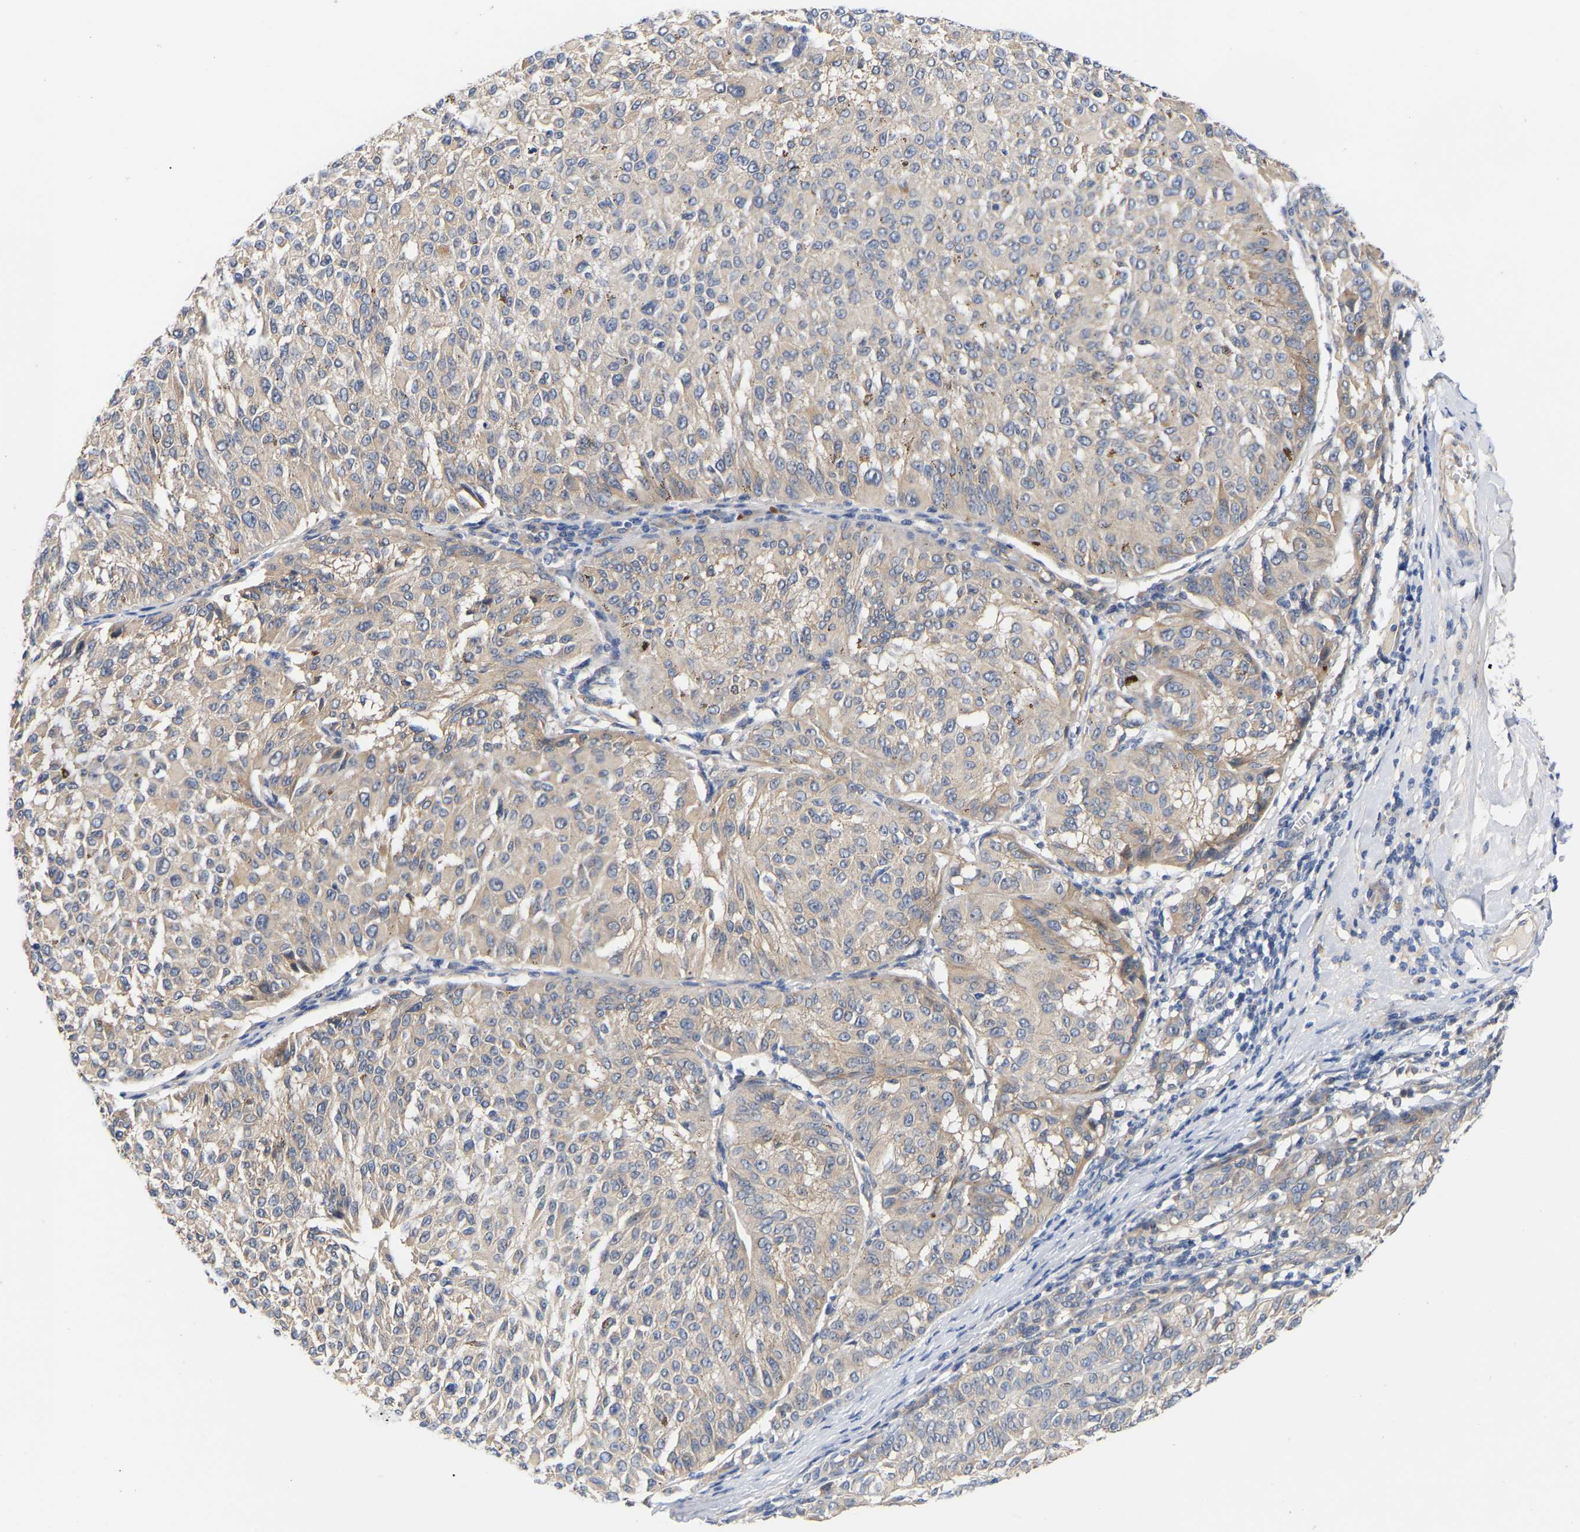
{"staining": {"intensity": "negative", "quantity": "none", "location": "none"}, "tissue": "melanoma", "cell_type": "Tumor cells", "image_type": "cancer", "snomed": [{"axis": "morphology", "description": "Malignant melanoma, NOS"}, {"axis": "topography", "description": "Skin"}], "caption": "Immunohistochemical staining of malignant melanoma shows no significant positivity in tumor cells.", "gene": "KASH5", "patient": {"sex": "female", "age": 72}}